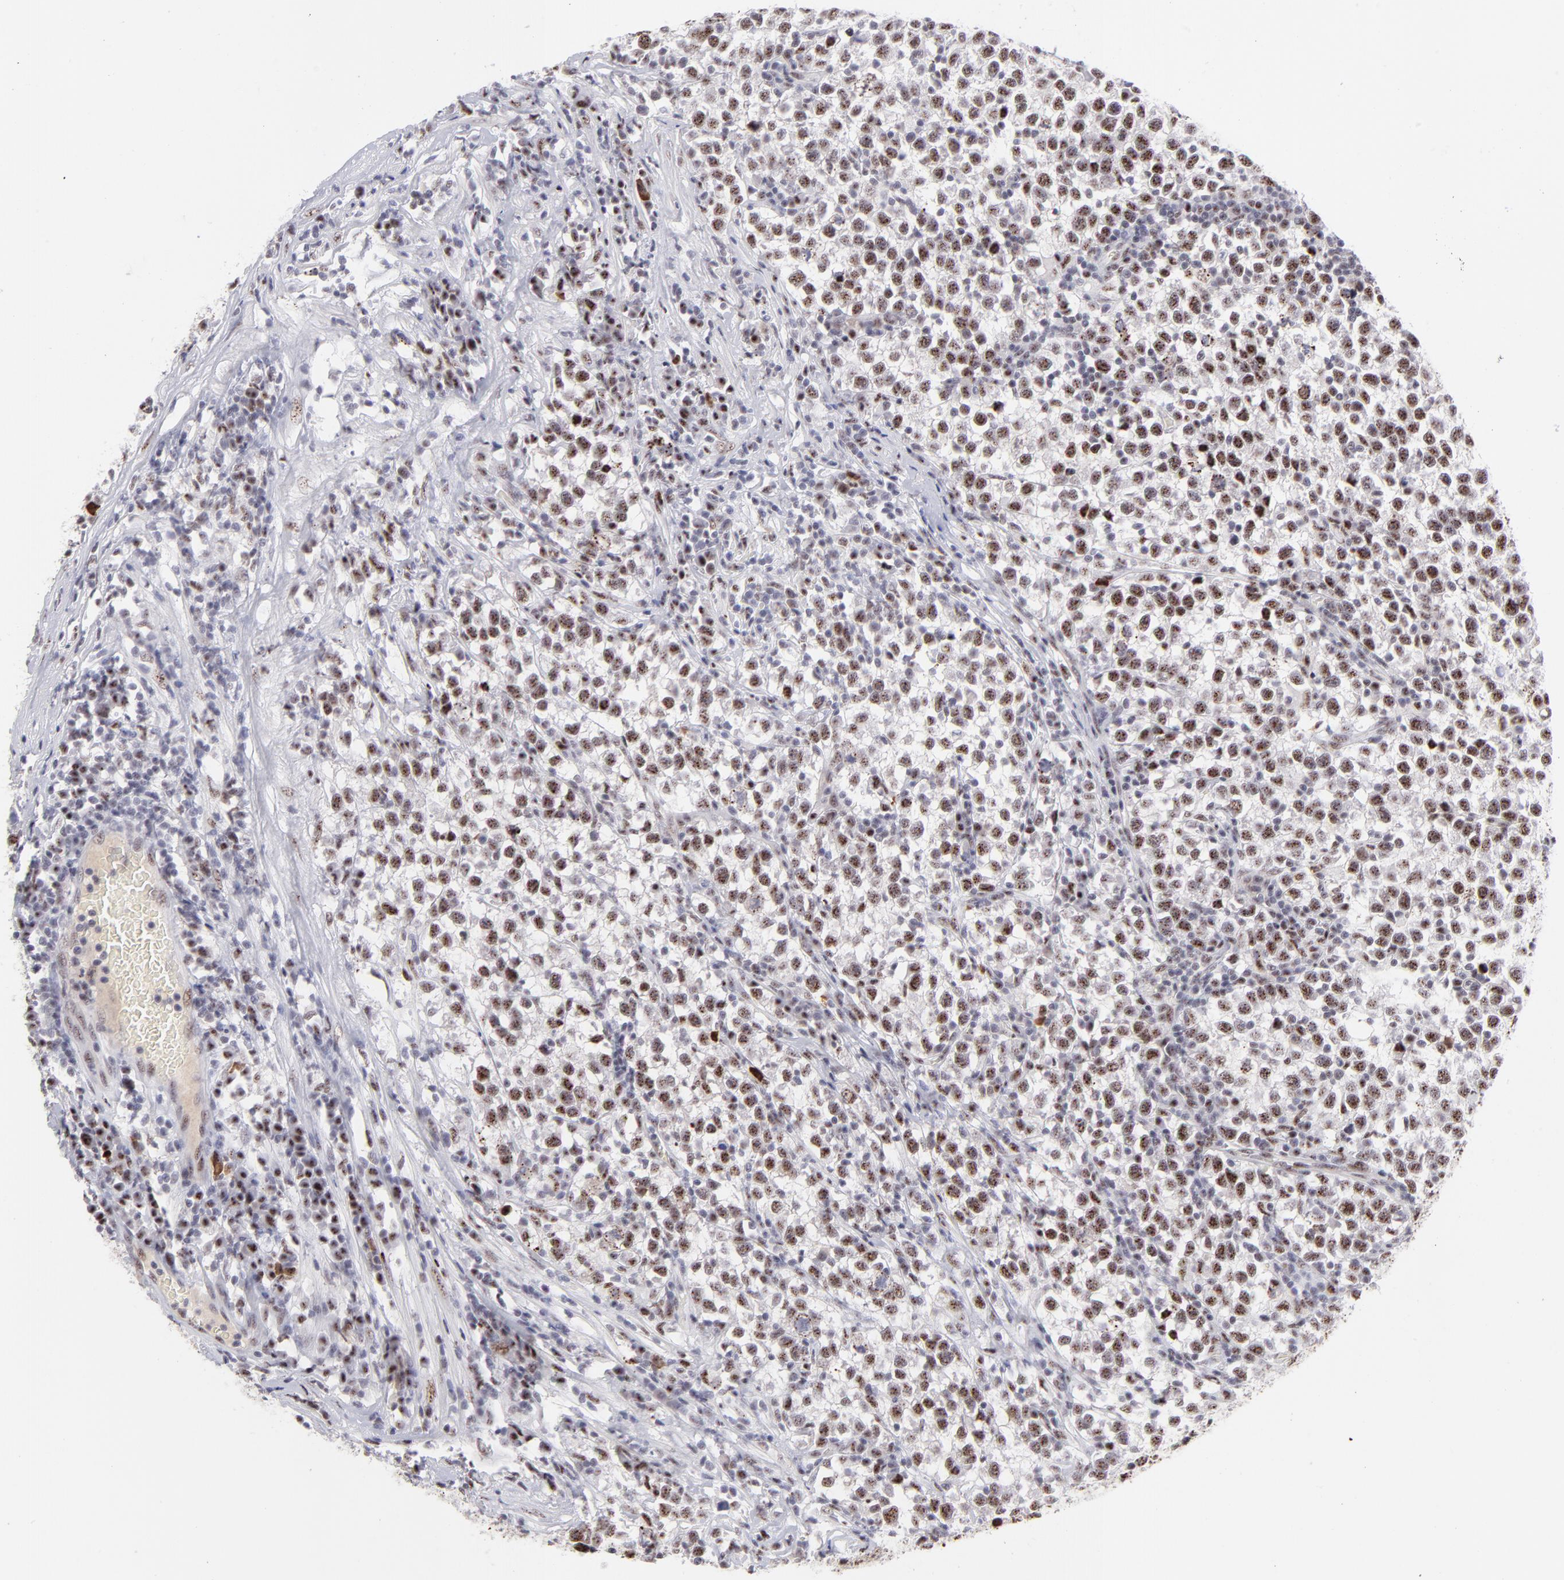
{"staining": {"intensity": "moderate", "quantity": ">75%", "location": "nuclear"}, "tissue": "testis cancer", "cell_type": "Tumor cells", "image_type": "cancer", "snomed": [{"axis": "morphology", "description": "Seminoma, NOS"}, {"axis": "topography", "description": "Testis"}], "caption": "This histopathology image reveals immunohistochemistry (IHC) staining of testis cancer (seminoma), with medium moderate nuclear staining in approximately >75% of tumor cells.", "gene": "CDC25C", "patient": {"sex": "male", "age": 43}}